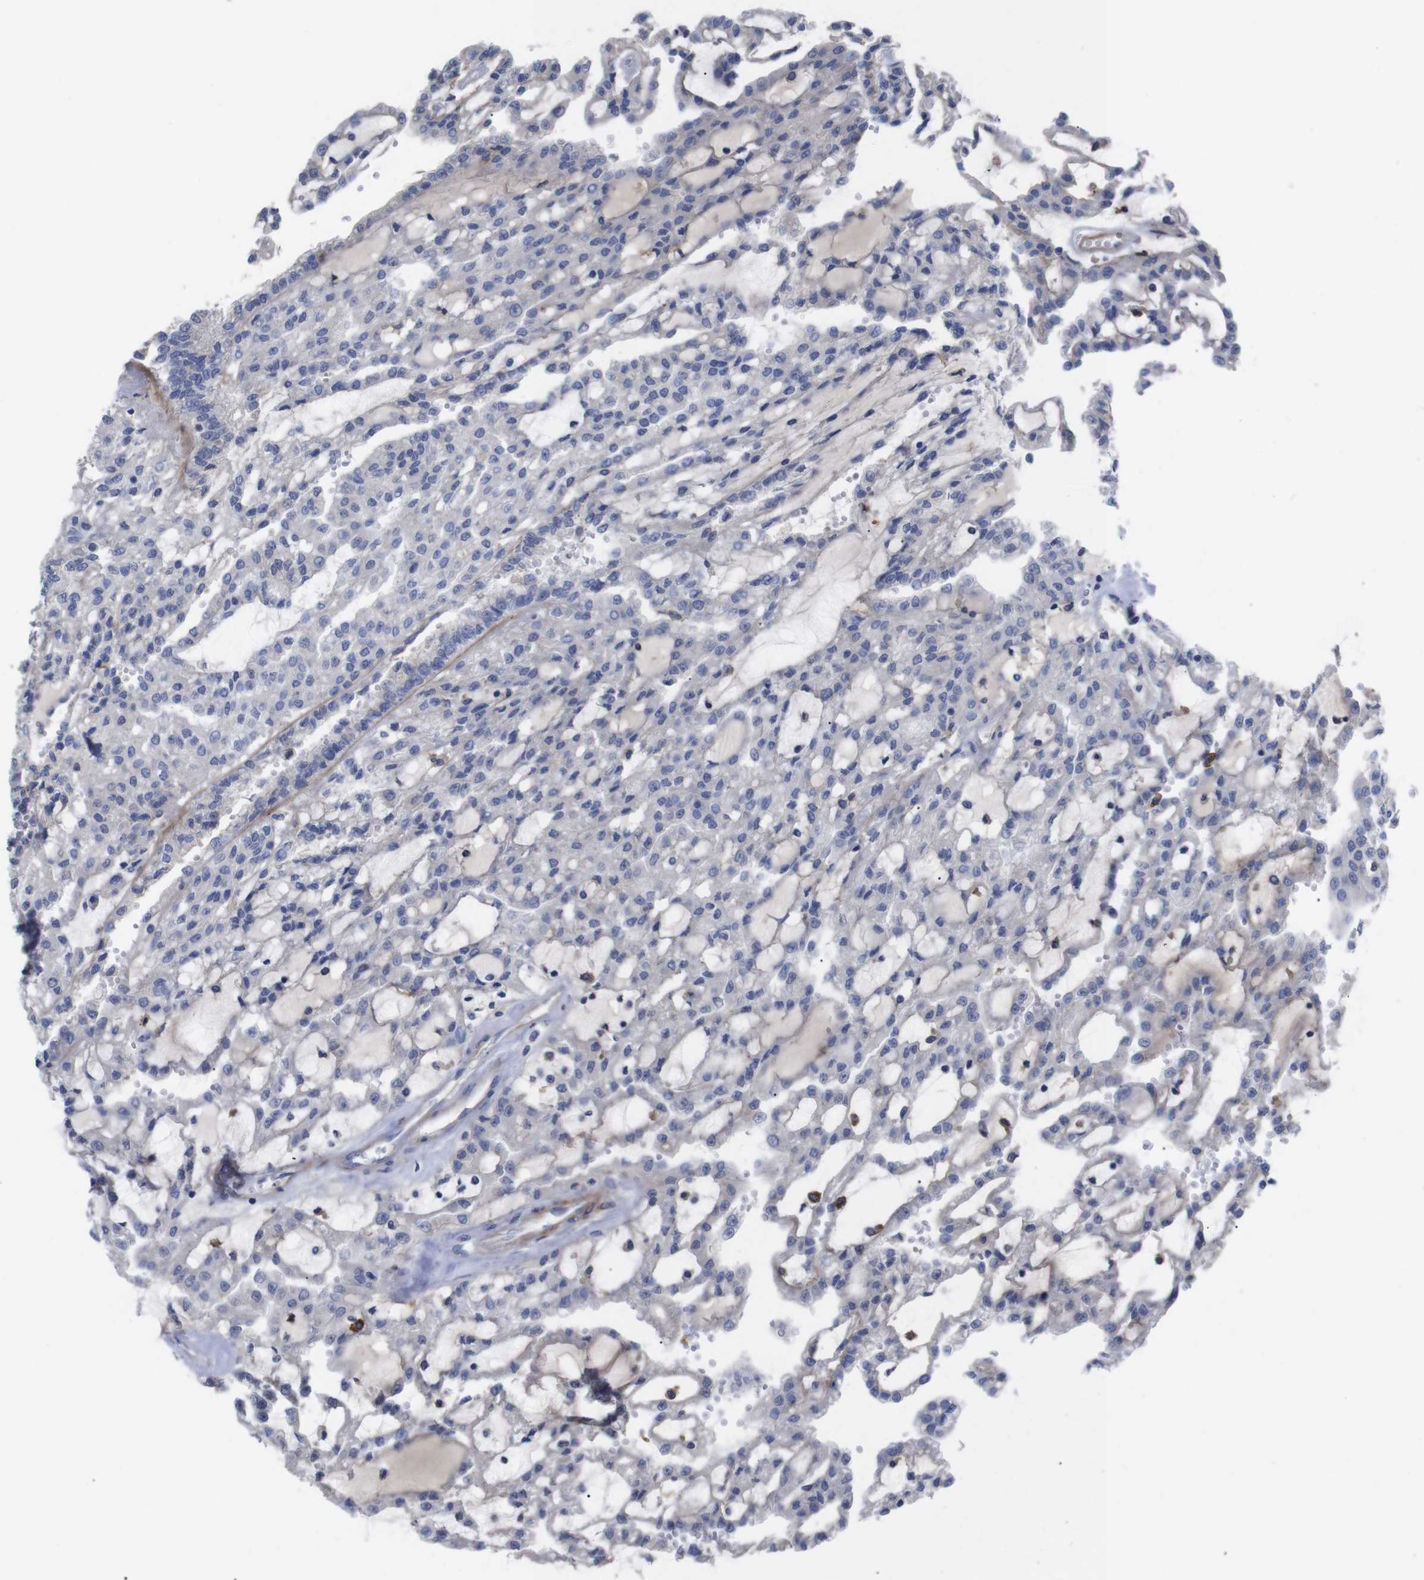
{"staining": {"intensity": "negative", "quantity": "none", "location": "none"}, "tissue": "renal cancer", "cell_type": "Tumor cells", "image_type": "cancer", "snomed": [{"axis": "morphology", "description": "Adenocarcinoma, NOS"}, {"axis": "topography", "description": "Kidney"}], "caption": "A high-resolution image shows immunohistochemistry (IHC) staining of renal adenocarcinoma, which demonstrates no significant expression in tumor cells.", "gene": "C5AR1", "patient": {"sex": "male", "age": 63}}